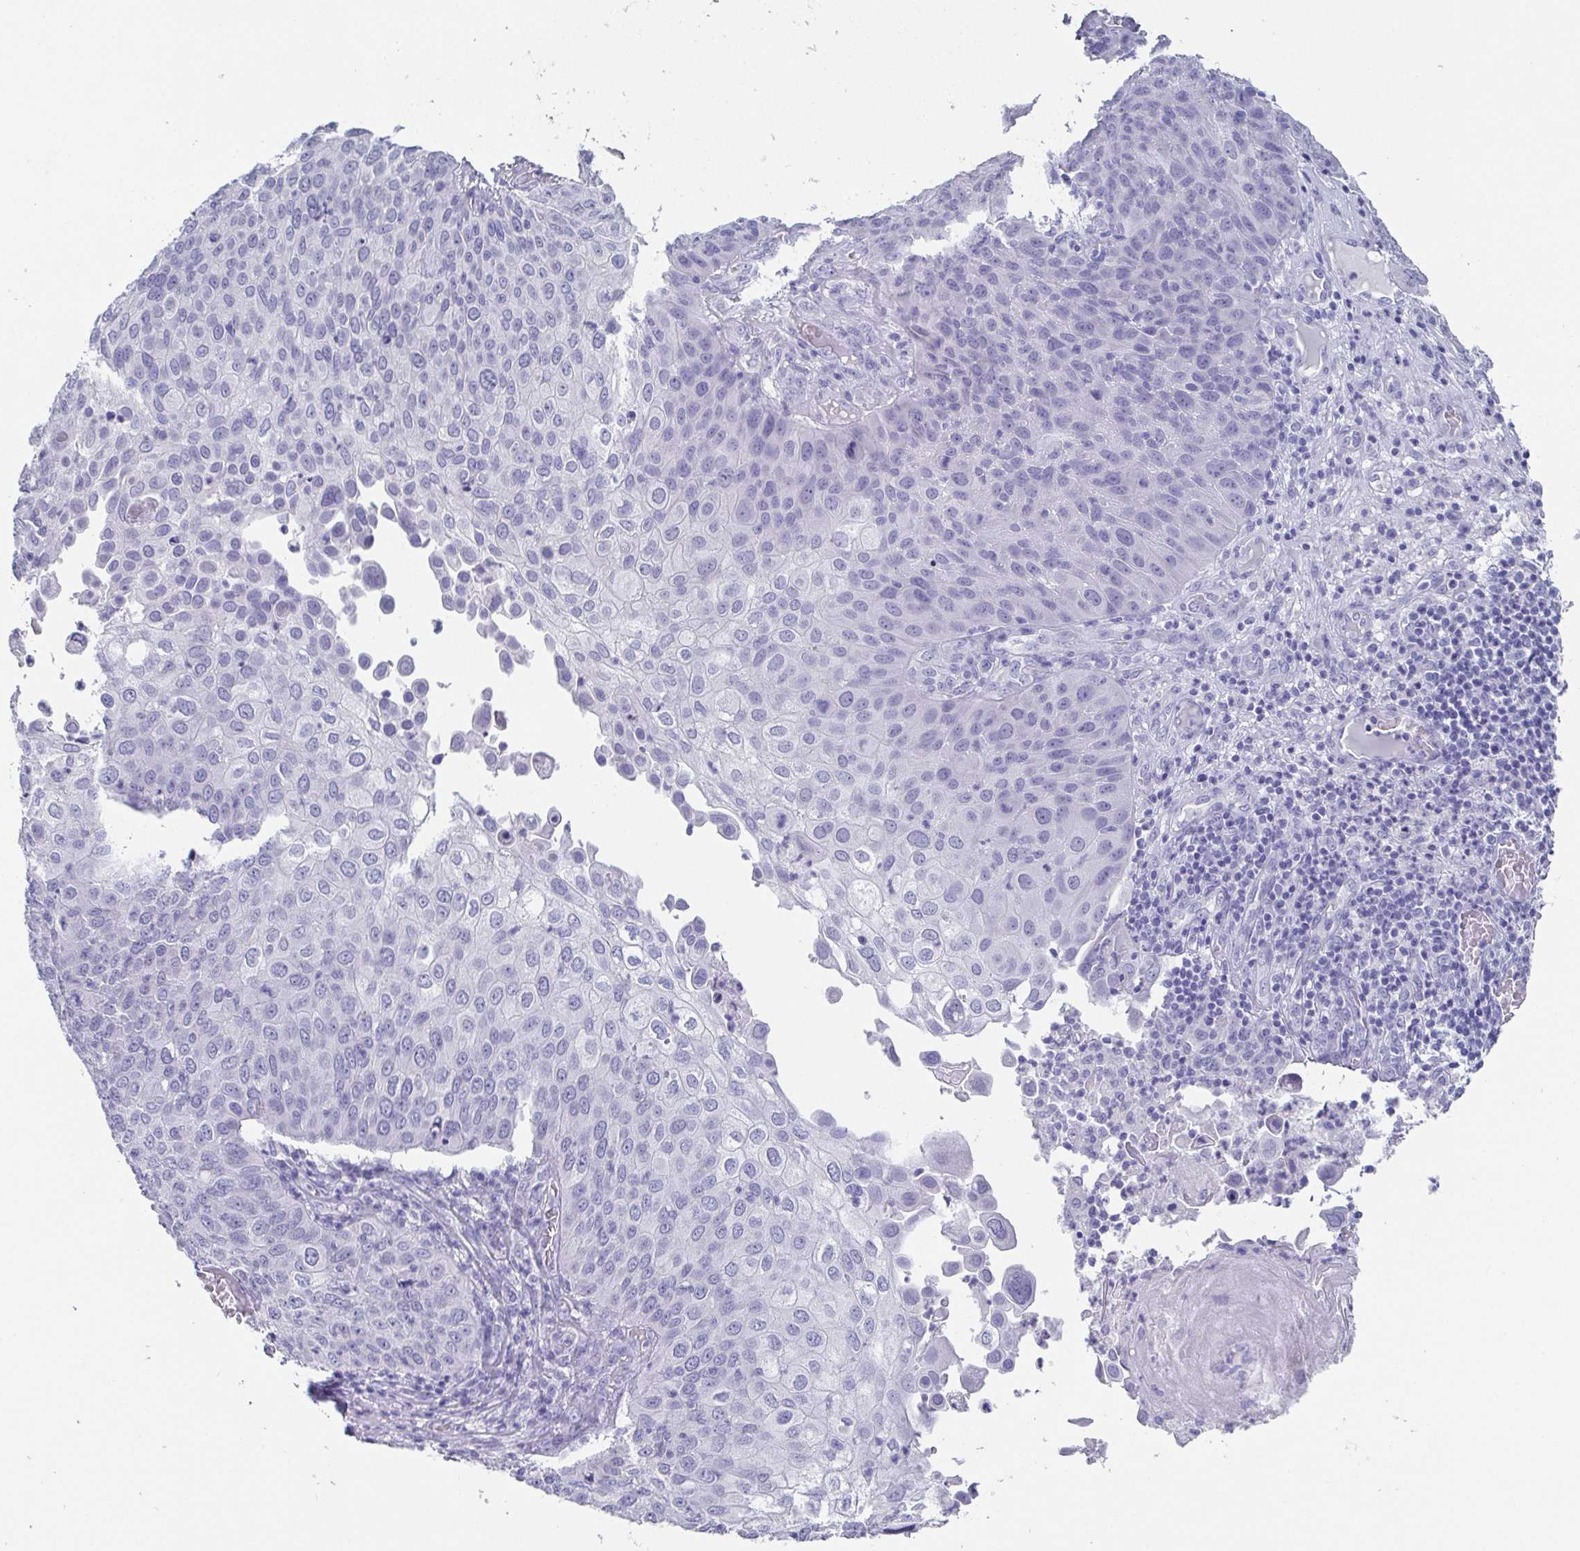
{"staining": {"intensity": "negative", "quantity": "none", "location": "none"}, "tissue": "skin cancer", "cell_type": "Tumor cells", "image_type": "cancer", "snomed": [{"axis": "morphology", "description": "Squamous cell carcinoma, NOS"}, {"axis": "topography", "description": "Skin"}], "caption": "Tumor cells are negative for protein expression in human skin cancer (squamous cell carcinoma).", "gene": "SCGN", "patient": {"sex": "male", "age": 87}}